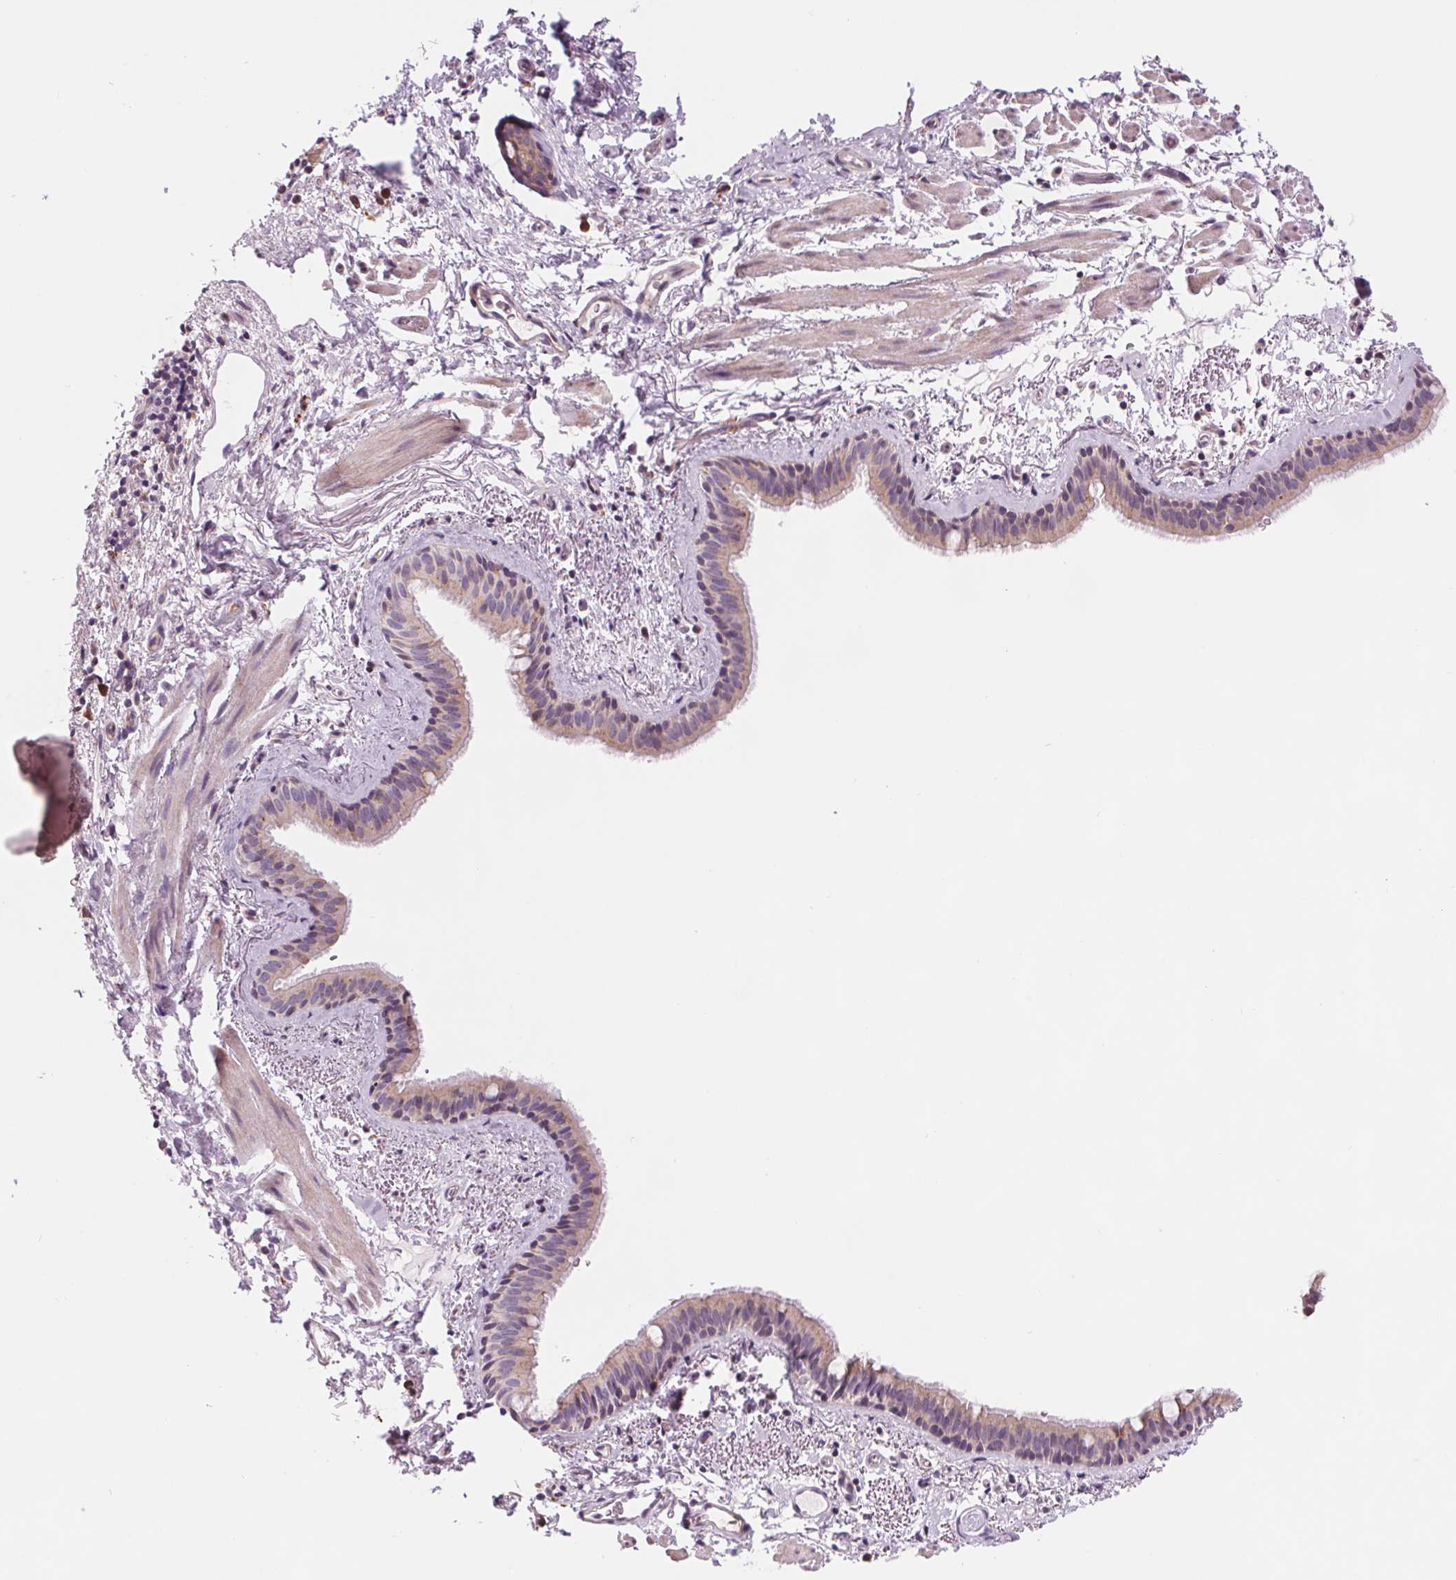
{"staining": {"intensity": "weak", "quantity": "25%-75%", "location": "cytoplasmic/membranous"}, "tissue": "bronchus", "cell_type": "Respiratory epithelial cells", "image_type": "normal", "snomed": [{"axis": "morphology", "description": "Normal tissue, NOS"}, {"axis": "topography", "description": "Bronchus"}], "caption": "A brown stain shows weak cytoplasmic/membranous positivity of a protein in respiratory epithelial cells of benign human bronchus. The staining was performed using DAB to visualize the protein expression in brown, while the nuclei were stained in blue with hematoxylin (Magnification: 20x).", "gene": "SAMD5", "patient": {"sex": "female", "age": 61}}